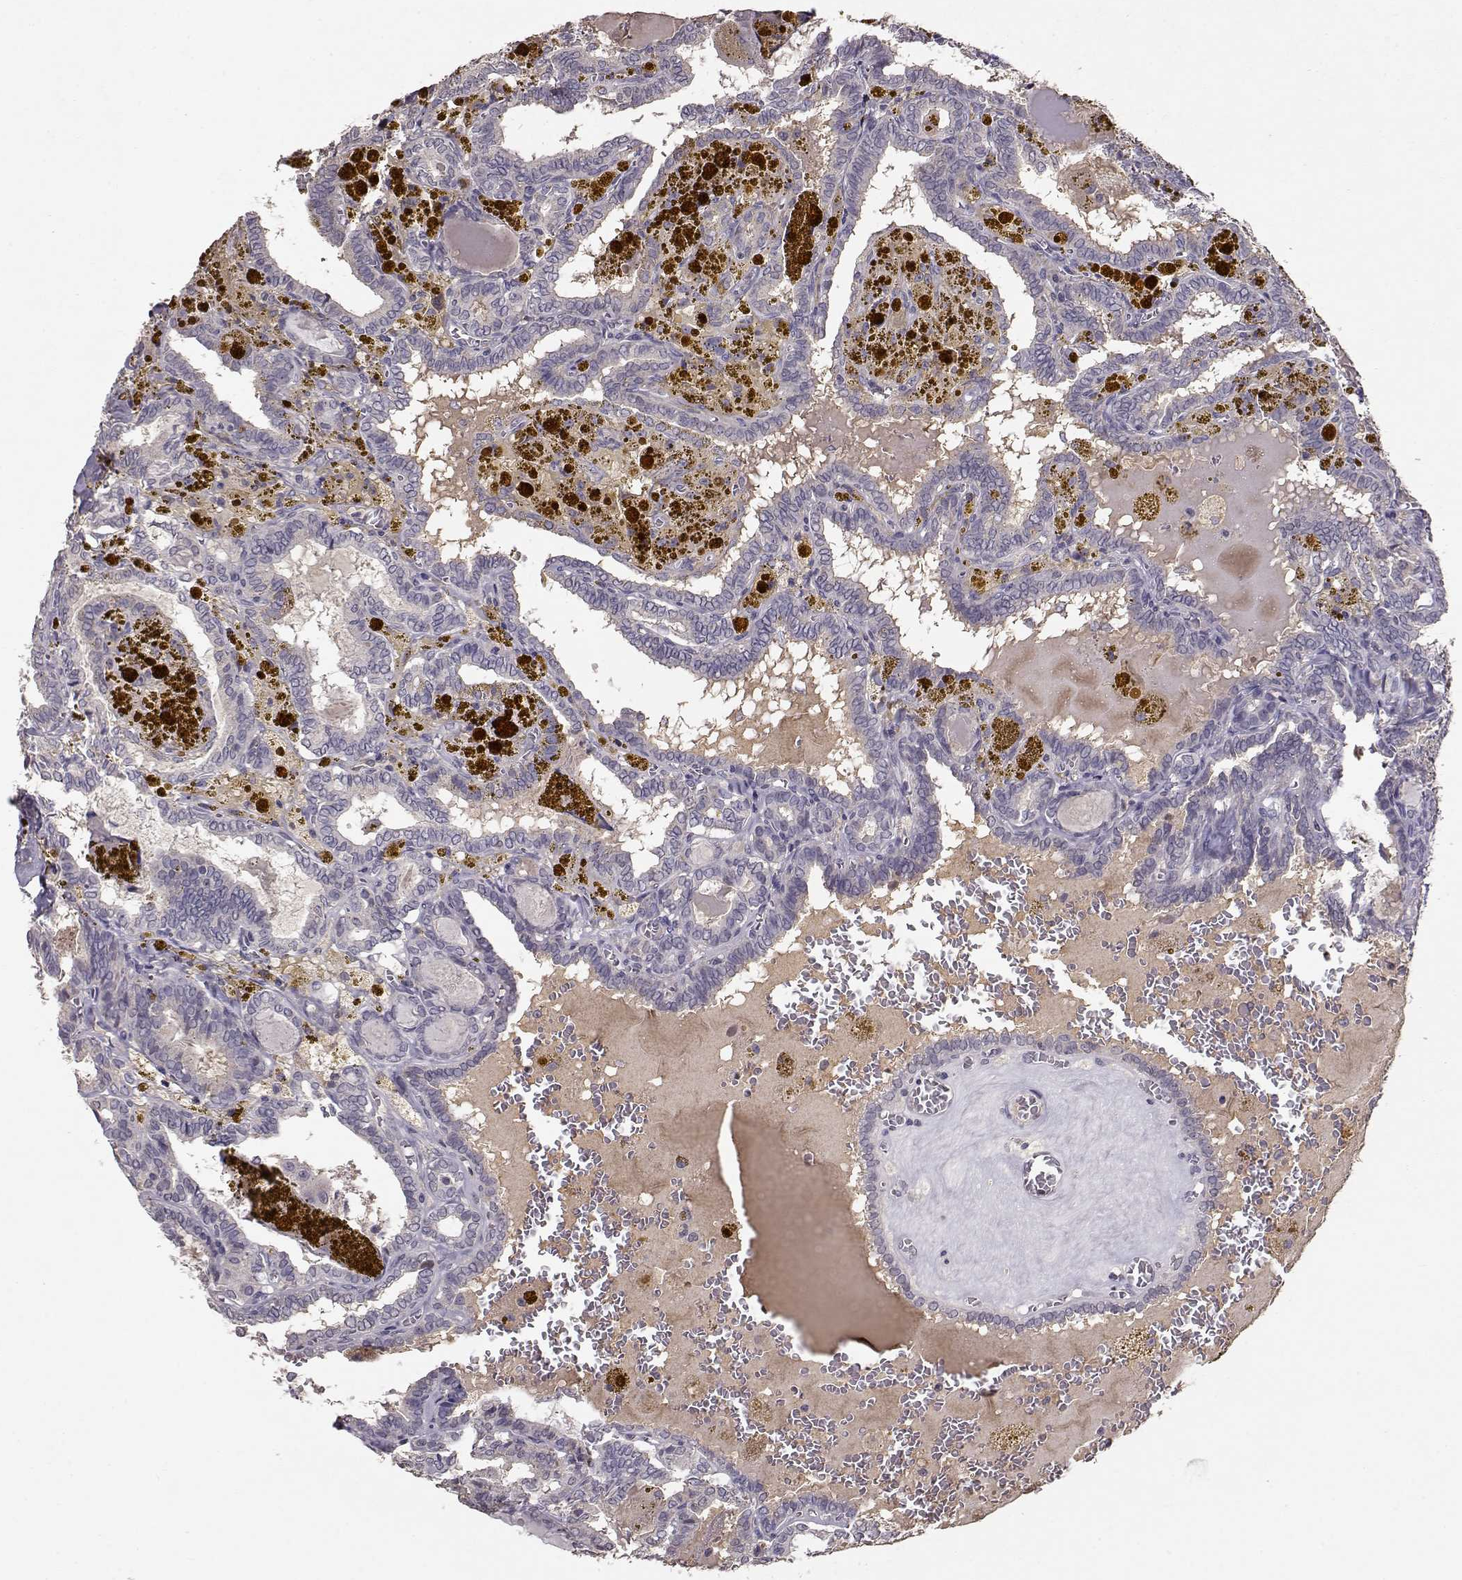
{"staining": {"intensity": "negative", "quantity": "none", "location": "none"}, "tissue": "thyroid cancer", "cell_type": "Tumor cells", "image_type": "cancer", "snomed": [{"axis": "morphology", "description": "Papillary adenocarcinoma, NOS"}, {"axis": "topography", "description": "Thyroid gland"}], "caption": "Protein analysis of thyroid papillary adenocarcinoma exhibits no significant positivity in tumor cells.", "gene": "PMCH", "patient": {"sex": "female", "age": 39}}